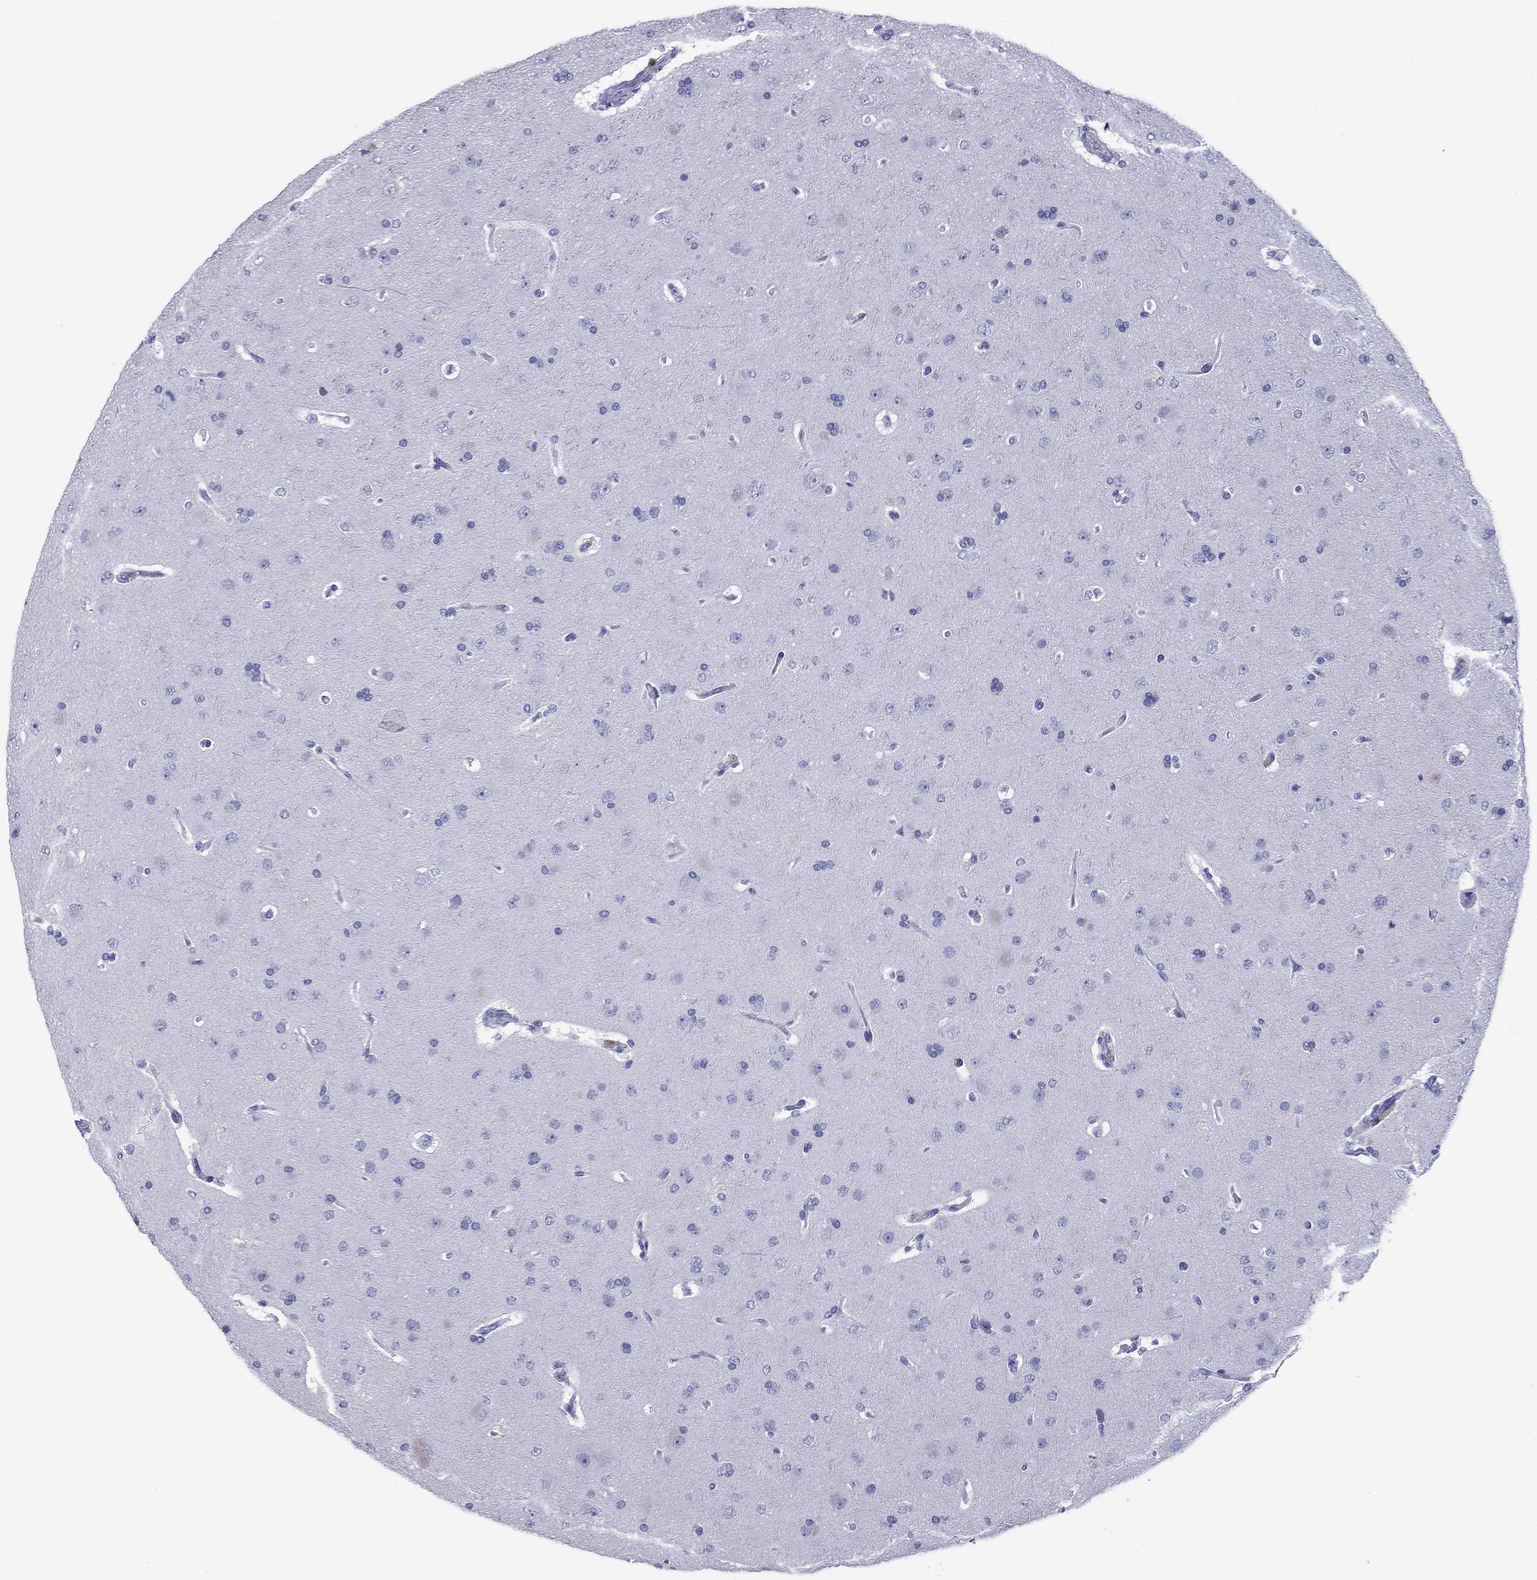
{"staining": {"intensity": "negative", "quantity": "none", "location": "none"}, "tissue": "glioma", "cell_type": "Tumor cells", "image_type": "cancer", "snomed": [{"axis": "morphology", "description": "Glioma, malignant, NOS"}, {"axis": "topography", "description": "Cerebral cortex"}], "caption": "Tumor cells show no significant protein positivity in glioma.", "gene": "NPPA", "patient": {"sex": "male", "age": 58}}